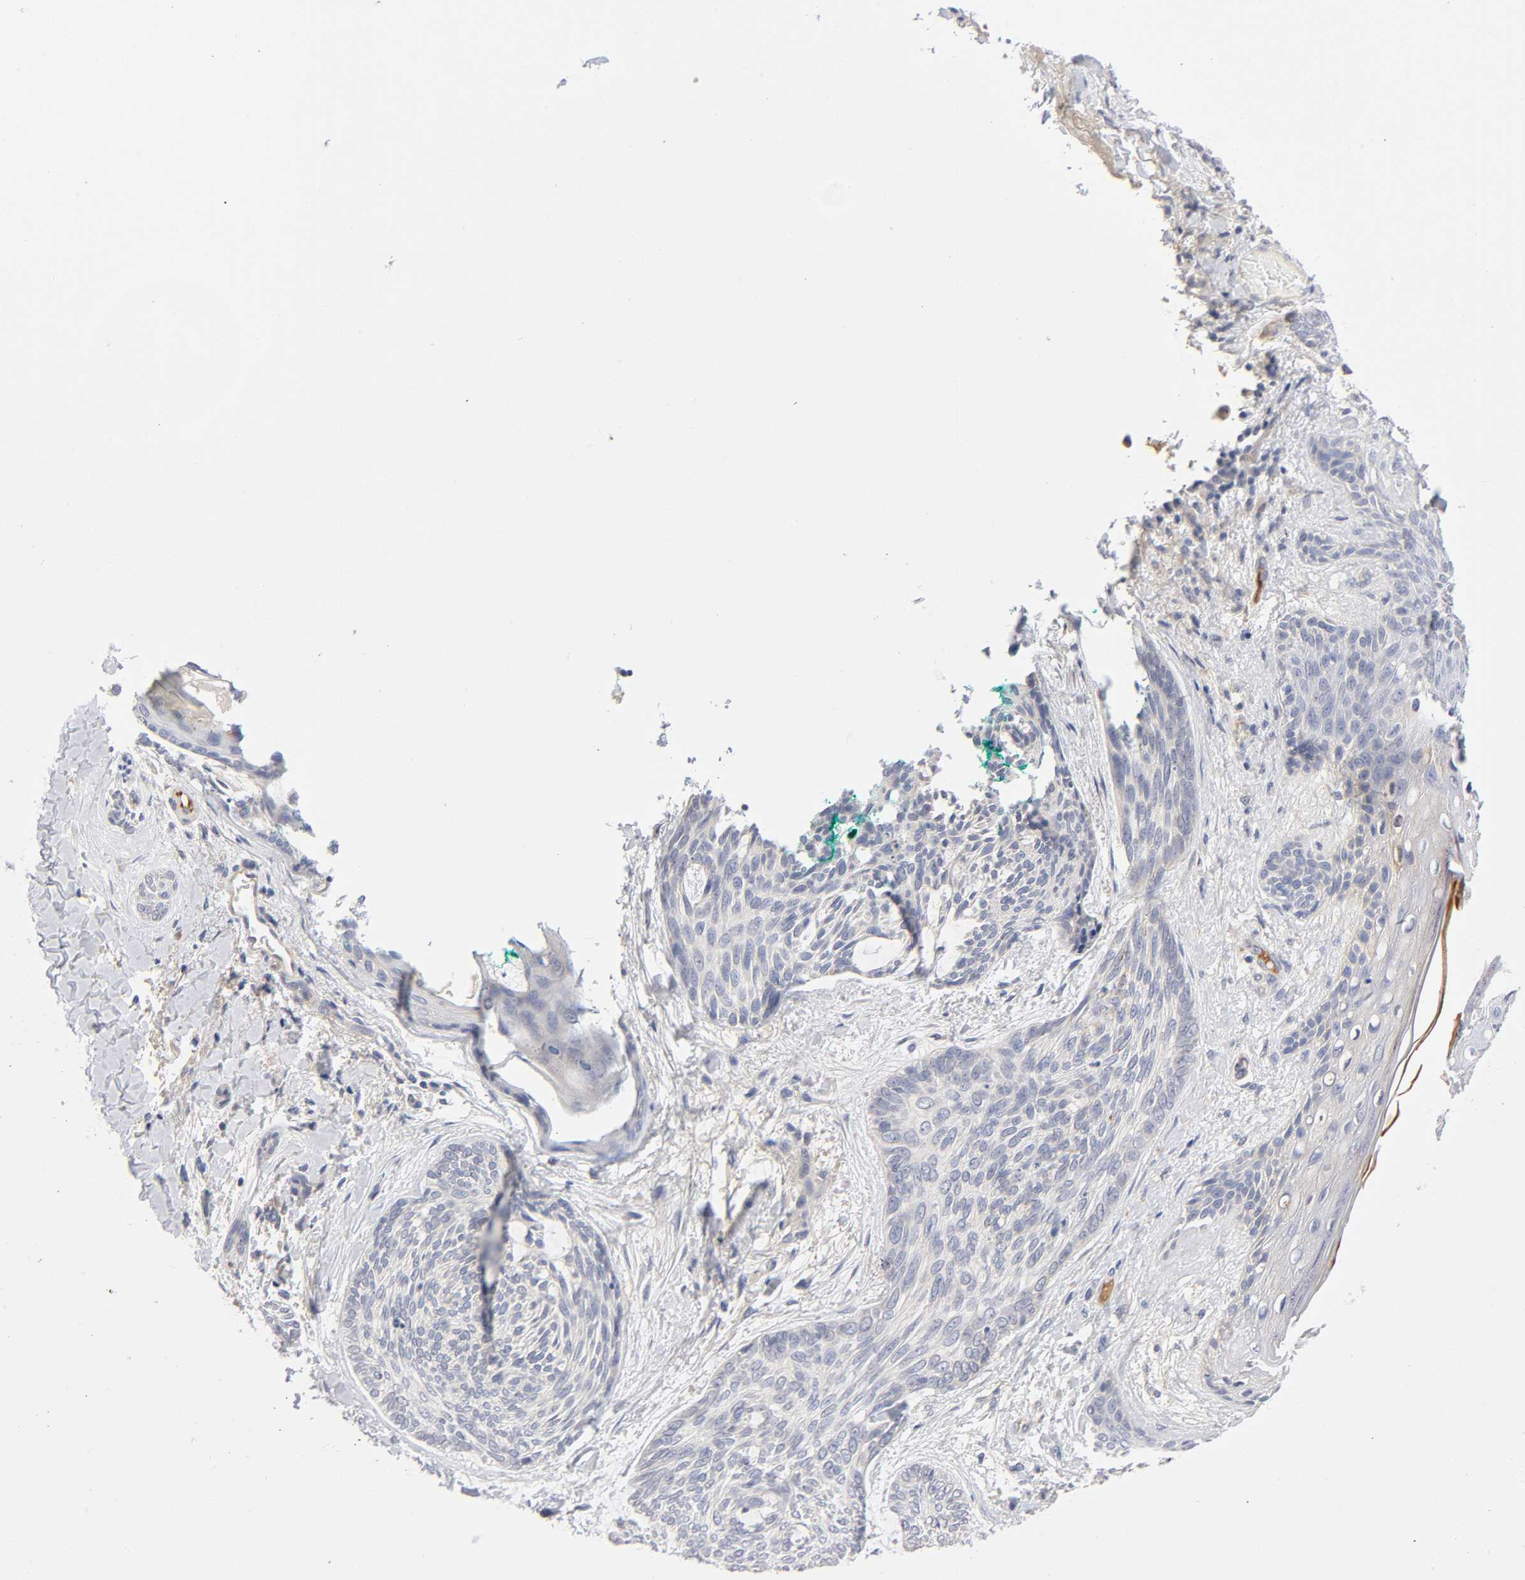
{"staining": {"intensity": "weak", "quantity": "<25%", "location": "cytoplasmic/membranous"}, "tissue": "skin cancer", "cell_type": "Tumor cells", "image_type": "cancer", "snomed": [{"axis": "morphology", "description": "Normal tissue, NOS"}, {"axis": "morphology", "description": "Basal cell carcinoma"}, {"axis": "topography", "description": "Skin"}], "caption": "IHC of human basal cell carcinoma (skin) reveals no expression in tumor cells. Nuclei are stained in blue.", "gene": "NOVA1", "patient": {"sex": "female", "age": 71}}